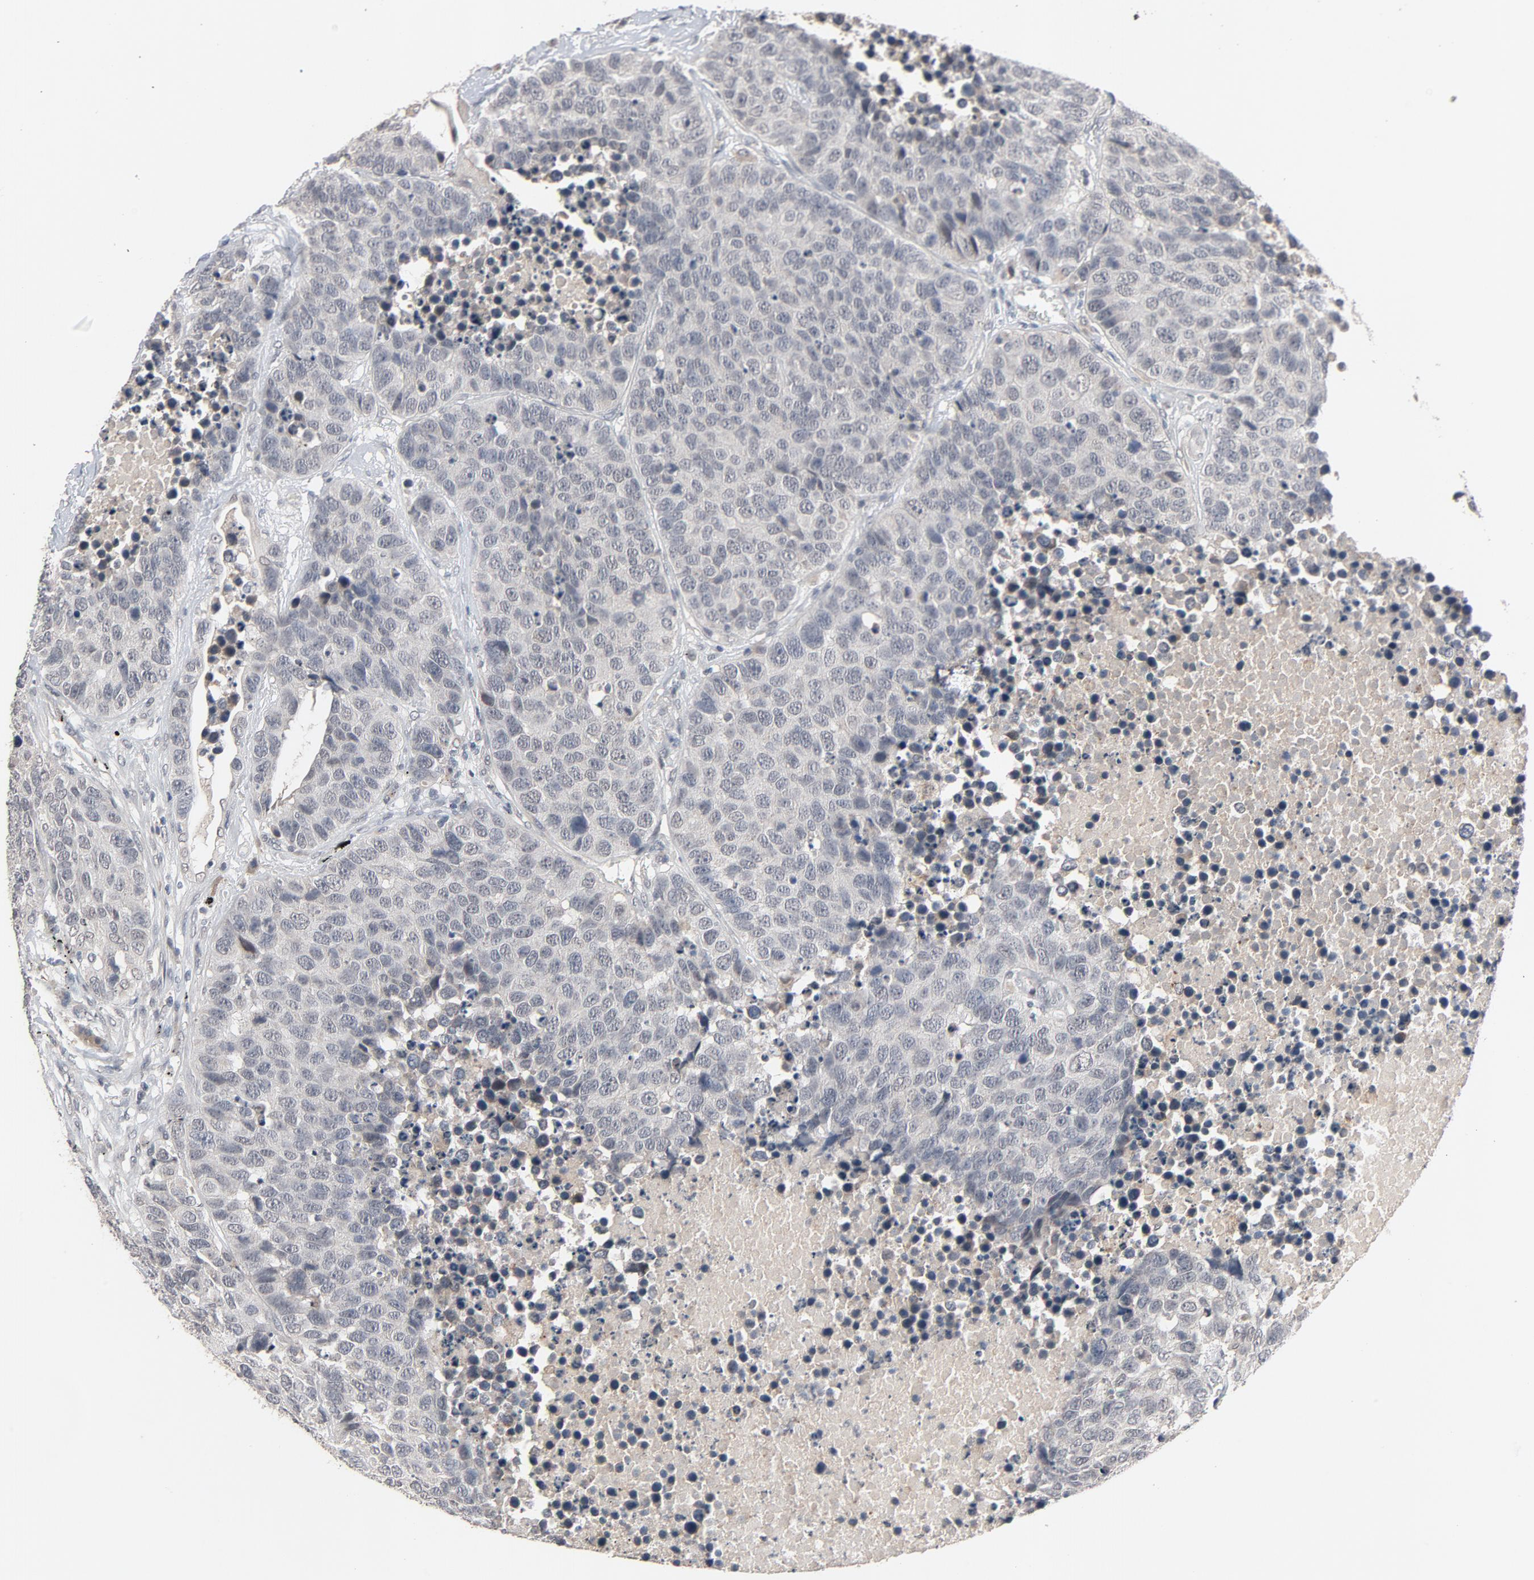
{"staining": {"intensity": "negative", "quantity": "none", "location": "none"}, "tissue": "carcinoid", "cell_type": "Tumor cells", "image_type": "cancer", "snomed": [{"axis": "morphology", "description": "Carcinoid, malignant, NOS"}, {"axis": "topography", "description": "Lung"}], "caption": "Photomicrograph shows no significant protein staining in tumor cells of carcinoid.", "gene": "MT3", "patient": {"sex": "male", "age": 60}}